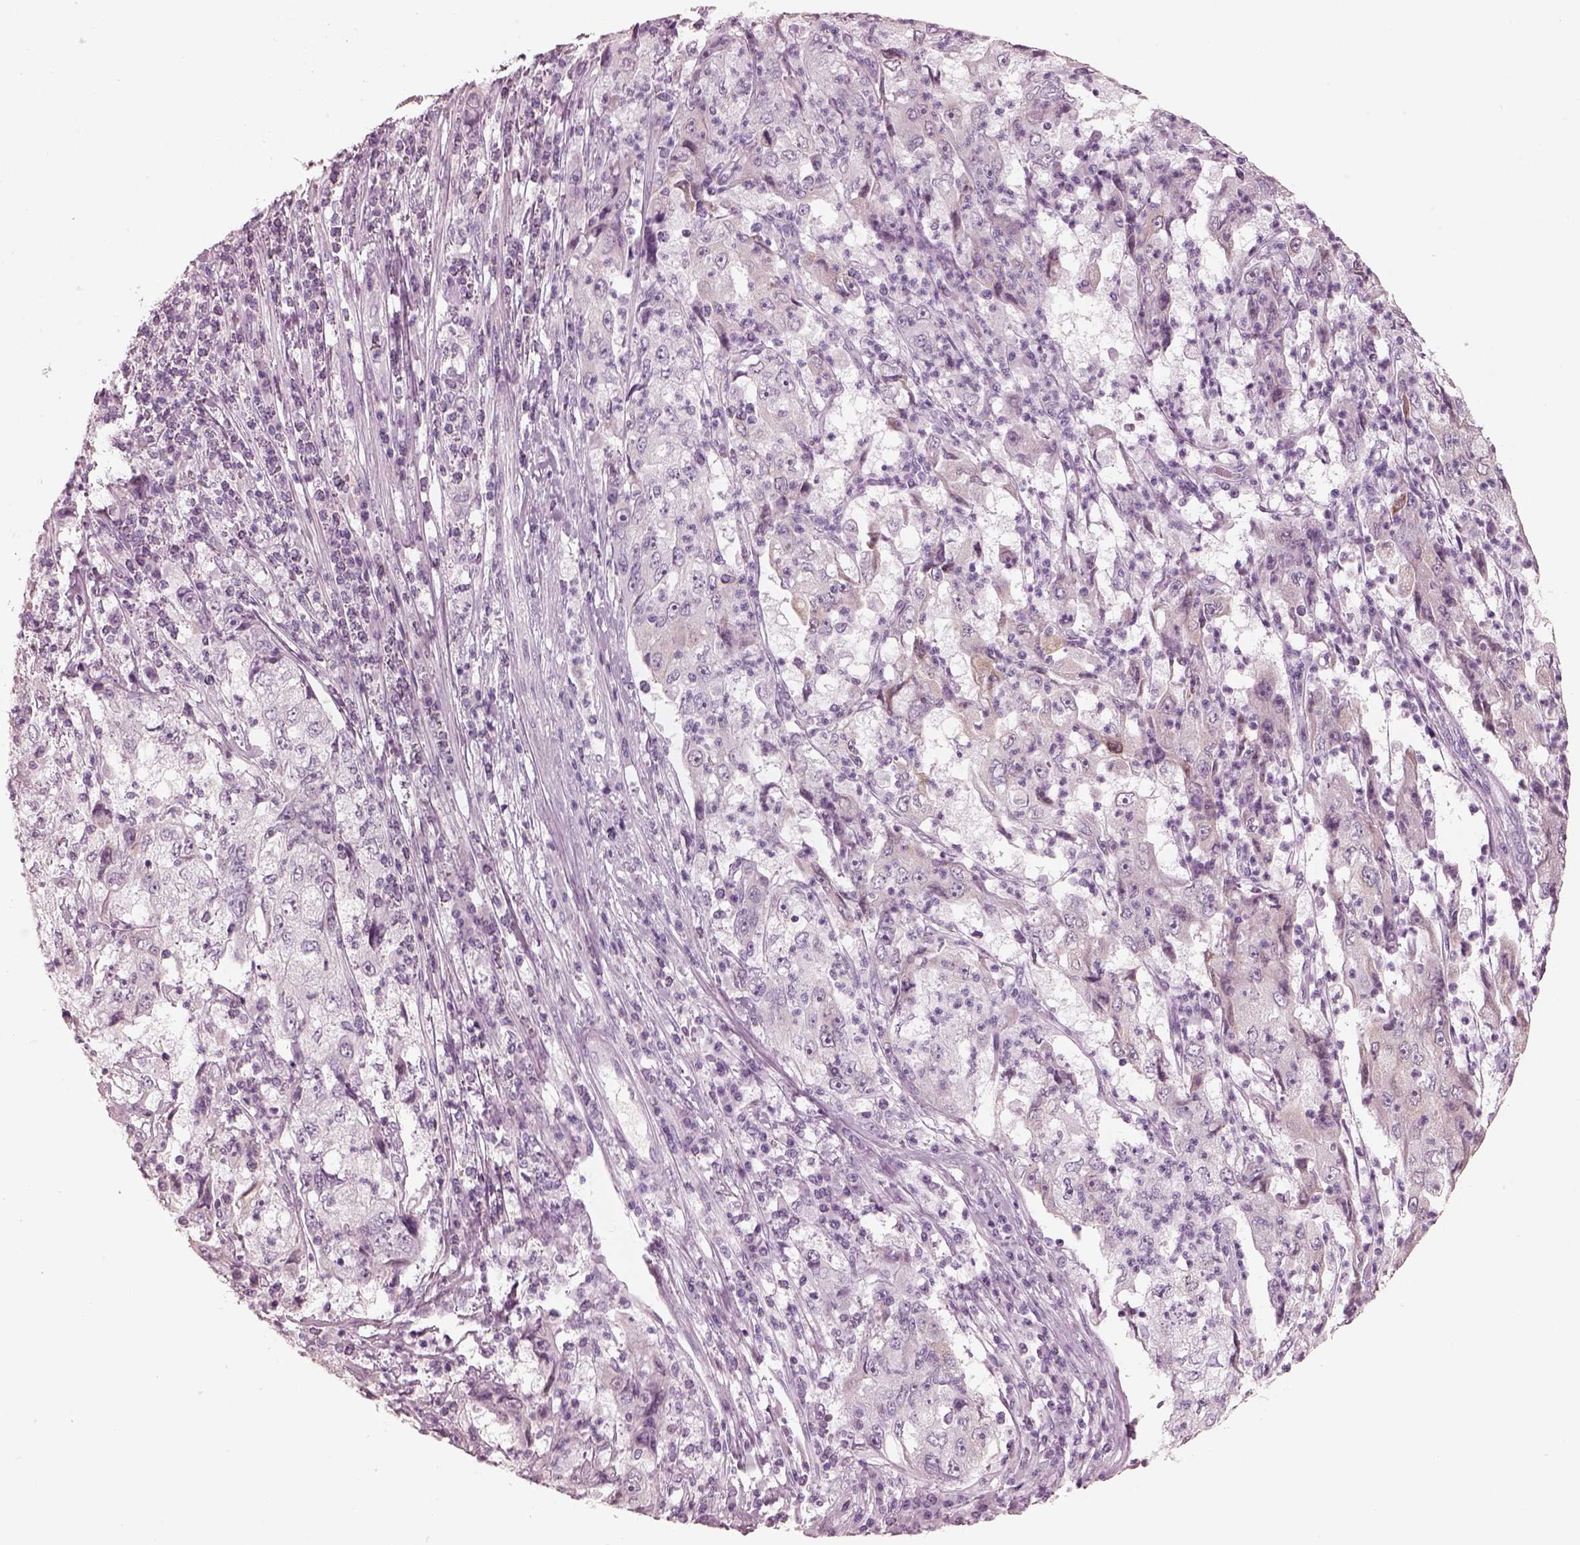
{"staining": {"intensity": "negative", "quantity": "none", "location": "none"}, "tissue": "cervical cancer", "cell_type": "Tumor cells", "image_type": "cancer", "snomed": [{"axis": "morphology", "description": "Squamous cell carcinoma, NOS"}, {"axis": "topography", "description": "Cervix"}], "caption": "The micrograph demonstrates no significant expression in tumor cells of cervical cancer (squamous cell carcinoma).", "gene": "PON3", "patient": {"sex": "female", "age": 36}}